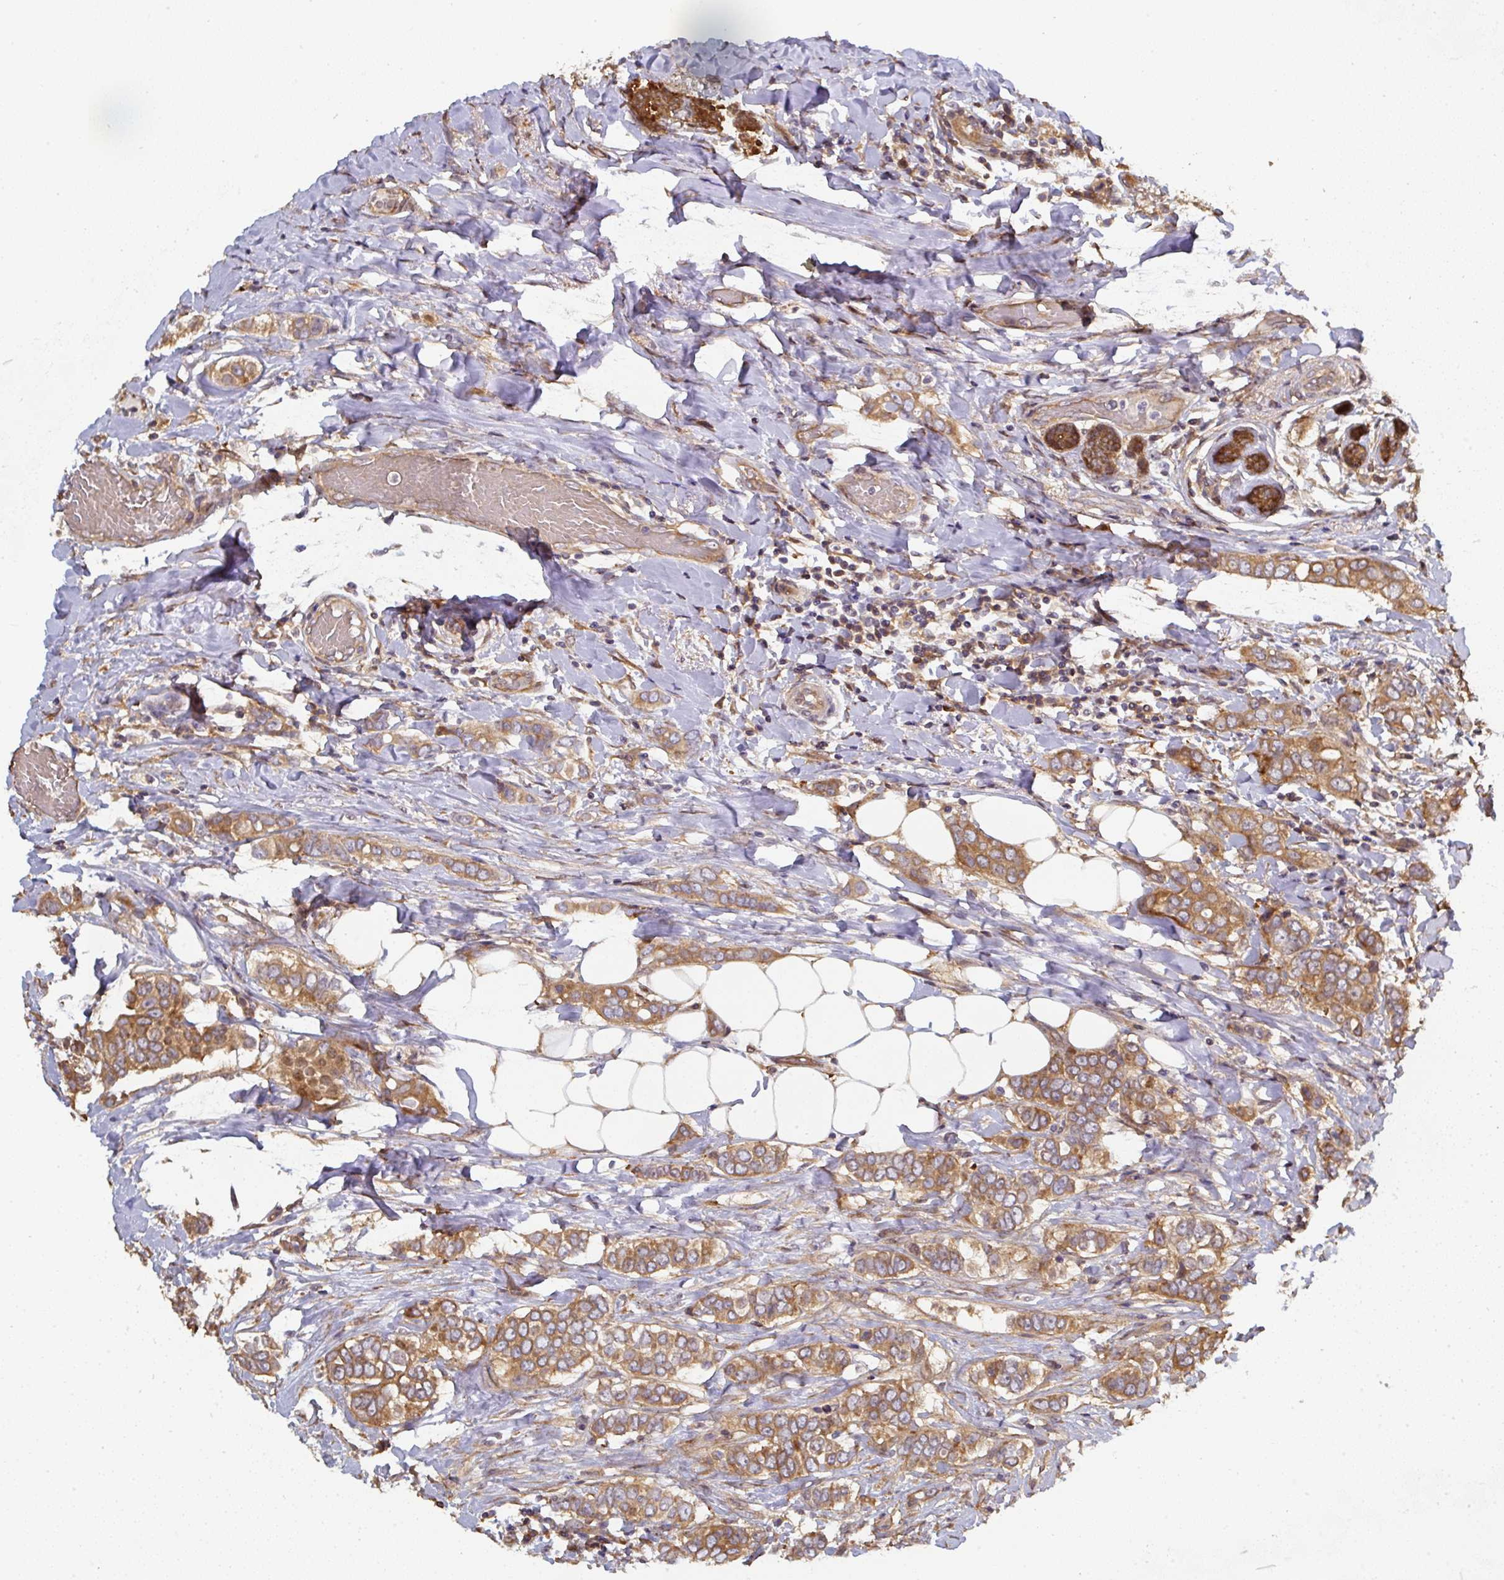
{"staining": {"intensity": "moderate", "quantity": ">75%", "location": "cytoplasmic/membranous"}, "tissue": "breast cancer", "cell_type": "Tumor cells", "image_type": "cancer", "snomed": [{"axis": "morphology", "description": "Lobular carcinoma"}, {"axis": "topography", "description": "Breast"}], "caption": "An IHC photomicrograph of tumor tissue is shown. Protein staining in brown labels moderate cytoplasmic/membranous positivity in breast cancer (lobular carcinoma) within tumor cells. (DAB IHC, brown staining for protein, blue staining for nuclei).", "gene": "ST13", "patient": {"sex": "female", "age": 51}}